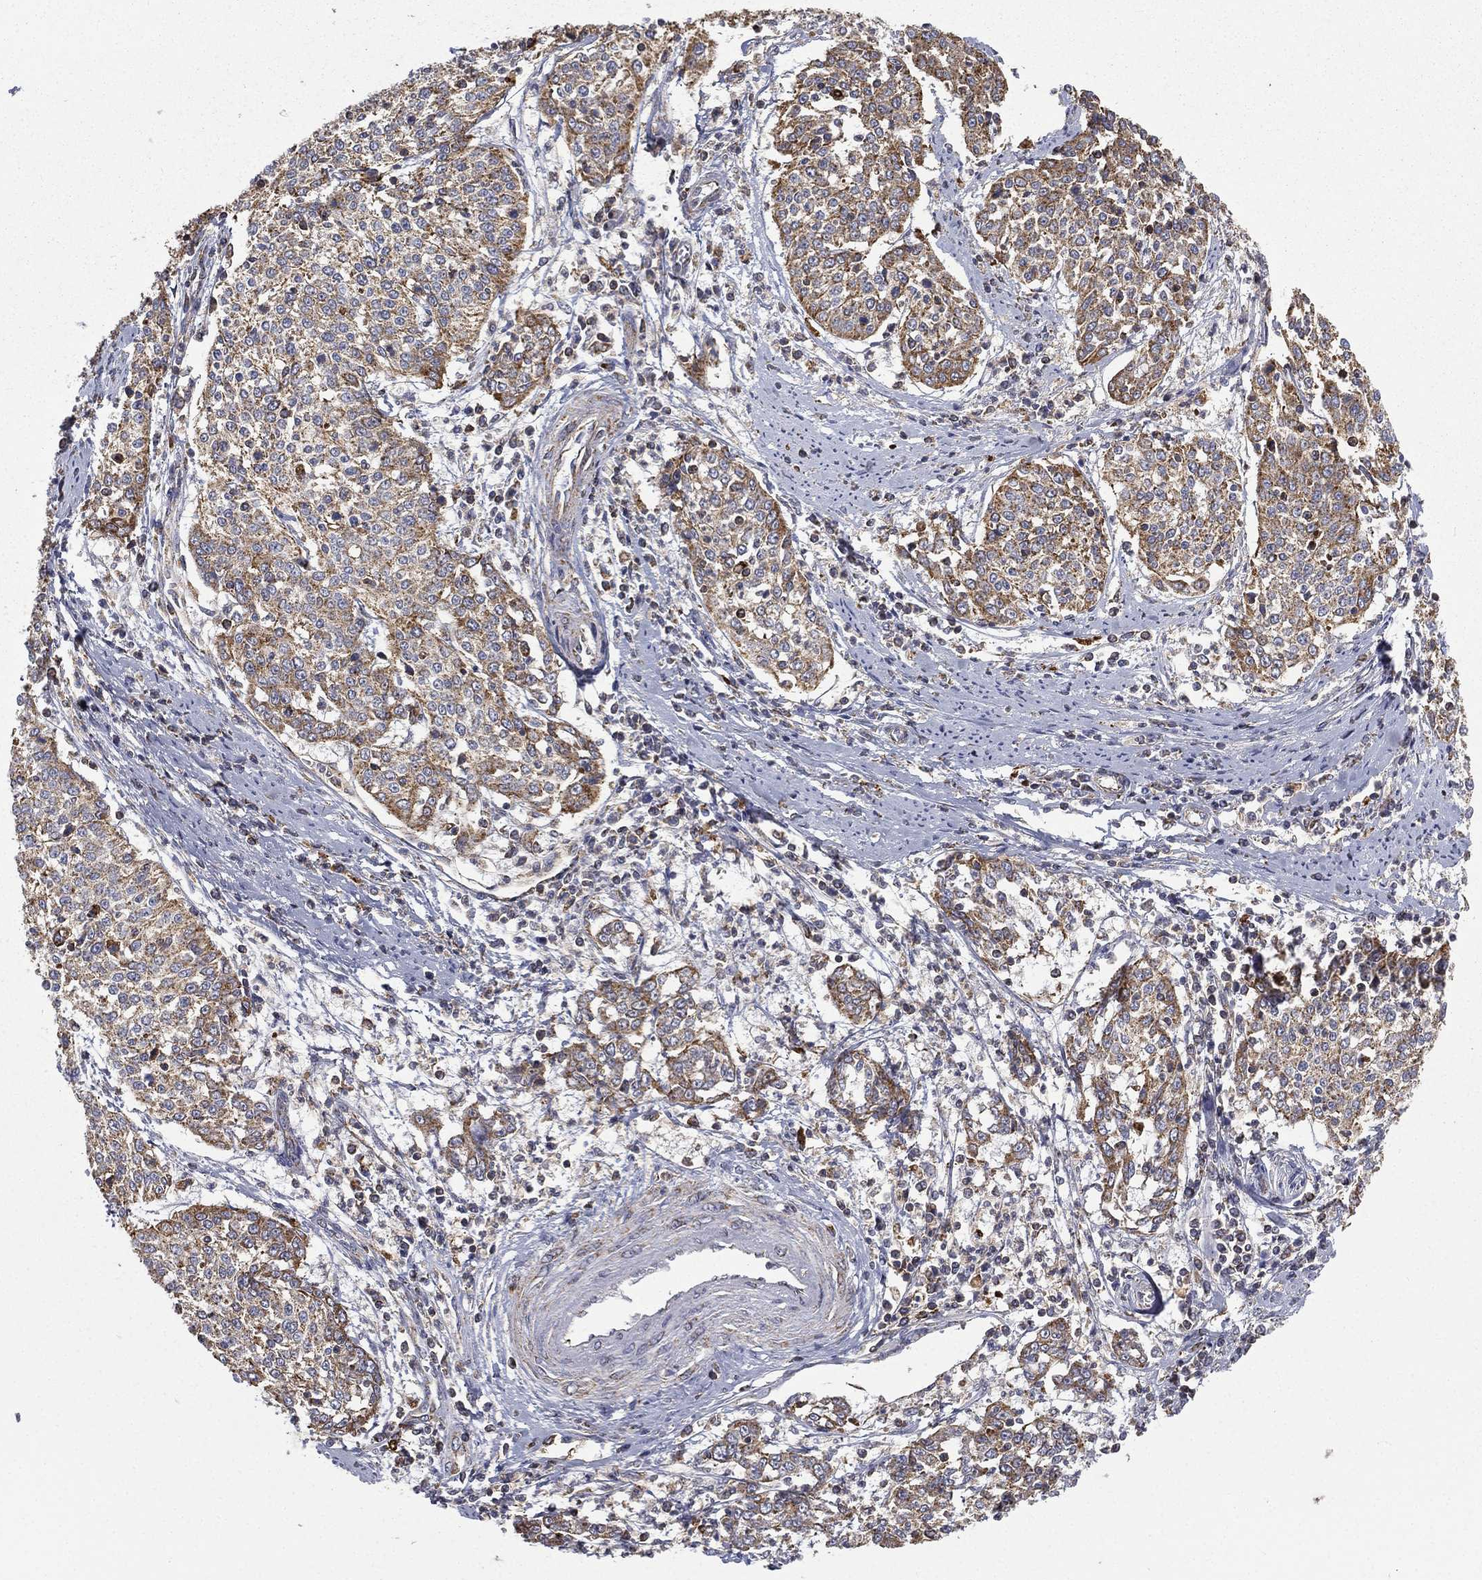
{"staining": {"intensity": "moderate", "quantity": "25%-75%", "location": "cytoplasmic/membranous"}, "tissue": "cervical cancer", "cell_type": "Tumor cells", "image_type": "cancer", "snomed": [{"axis": "morphology", "description": "Squamous cell carcinoma, NOS"}, {"axis": "topography", "description": "Cervix"}], "caption": "Immunohistochemical staining of human squamous cell carcinoma (cervical) shows medium levels of moderate cytoplasmic/membranous expression in approximately 25%-75% of tumor cells.", "gene": "RIN3", "patient": {"sex": "female", "age": 41}}